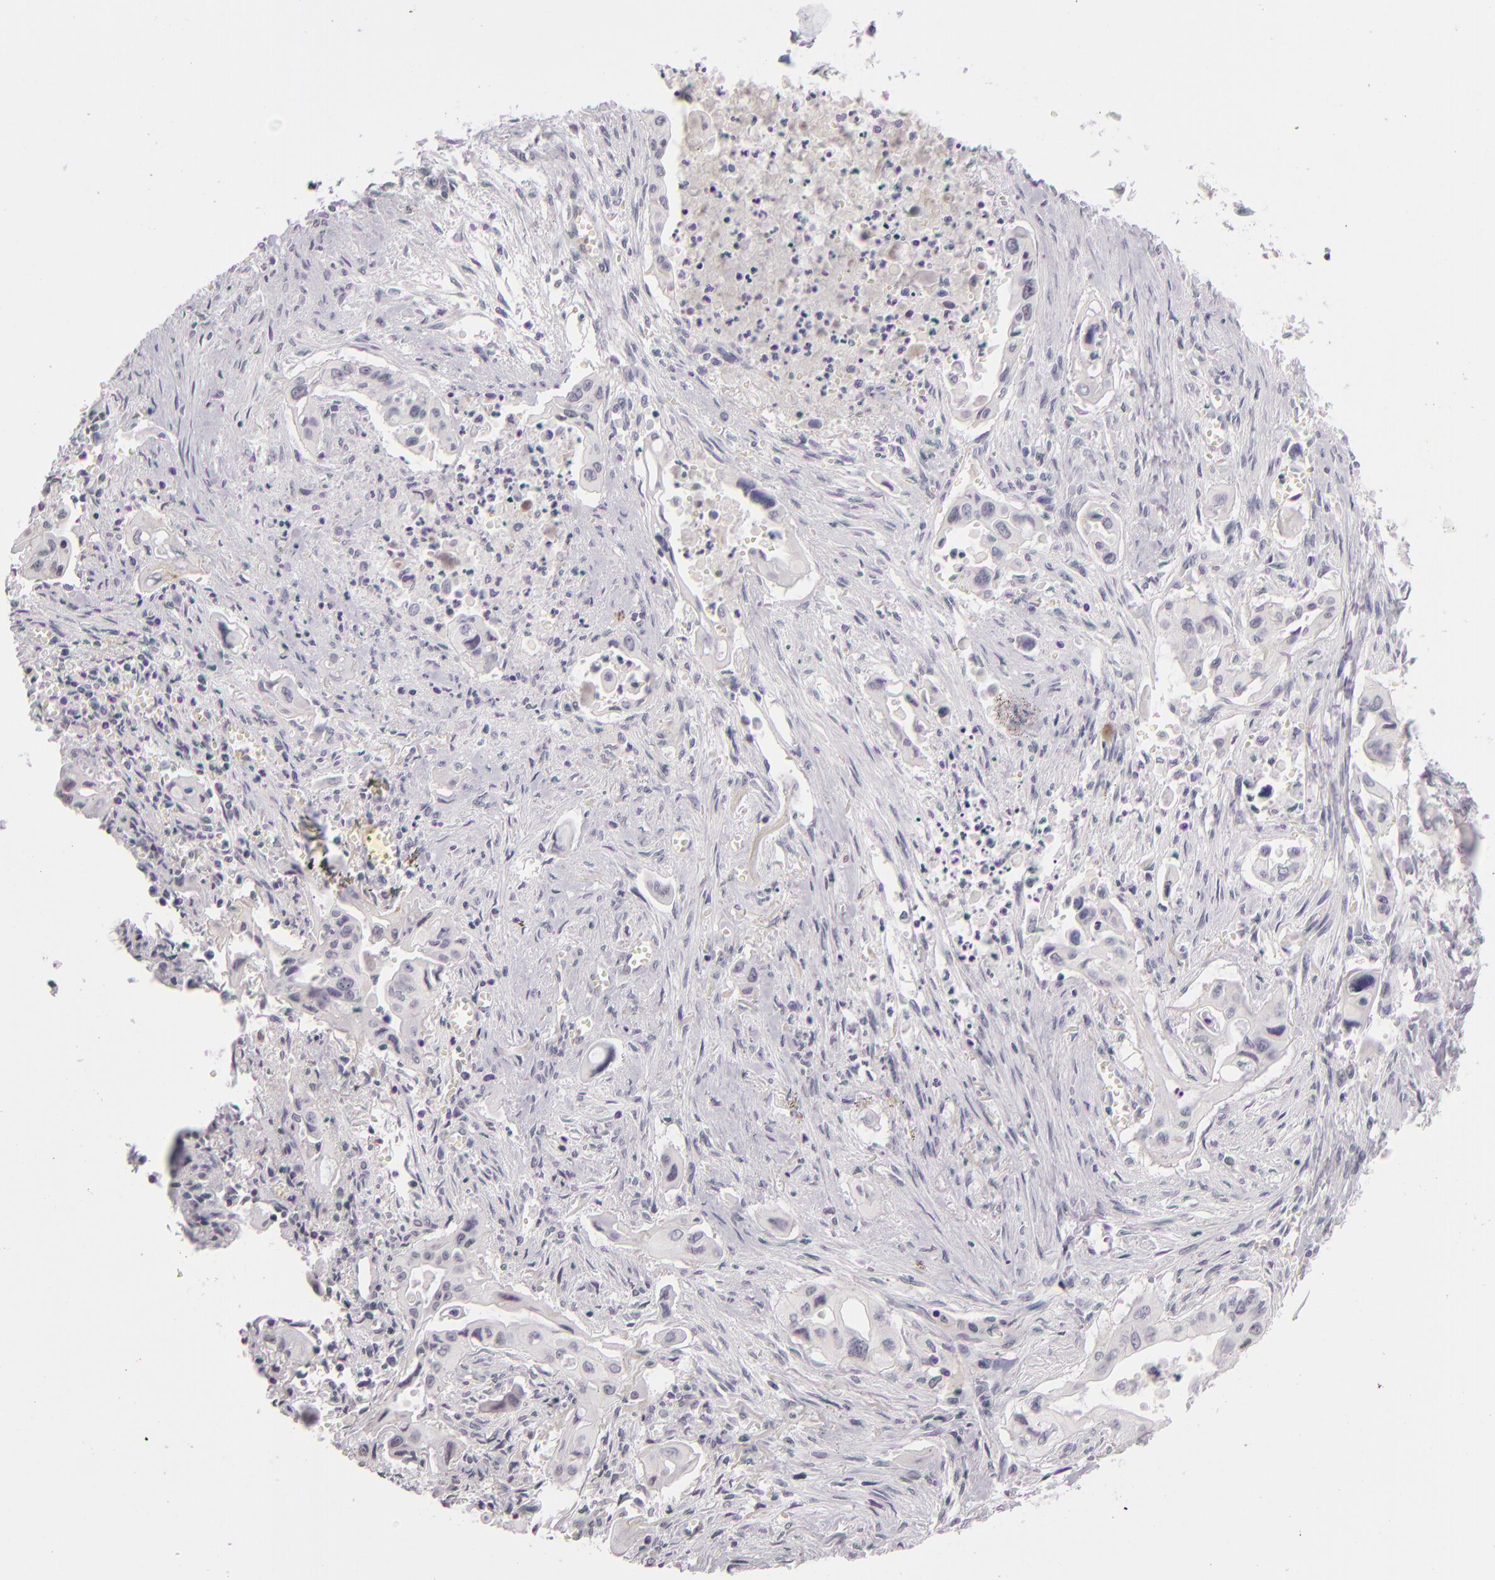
{"staining": {"intensity": "negative", "quantity": "none", "location": "none"}, "tissue": "pancreatic cancer", "cell_type": "Tumor cells", "image_type": "cancer", "snomed": [{"axis": "morphology", "description": "Adenocarcinoma, NOS"}, {"axis": "topography", "description": "Pancreas"}], "caption": "Immunohistochemistry (IHC) of human adenocarcinoma (pancreatic) demonstrates no staining in tumor cells.", "gene": "CD40", "patient": {"sex": "male", "age": 77}}